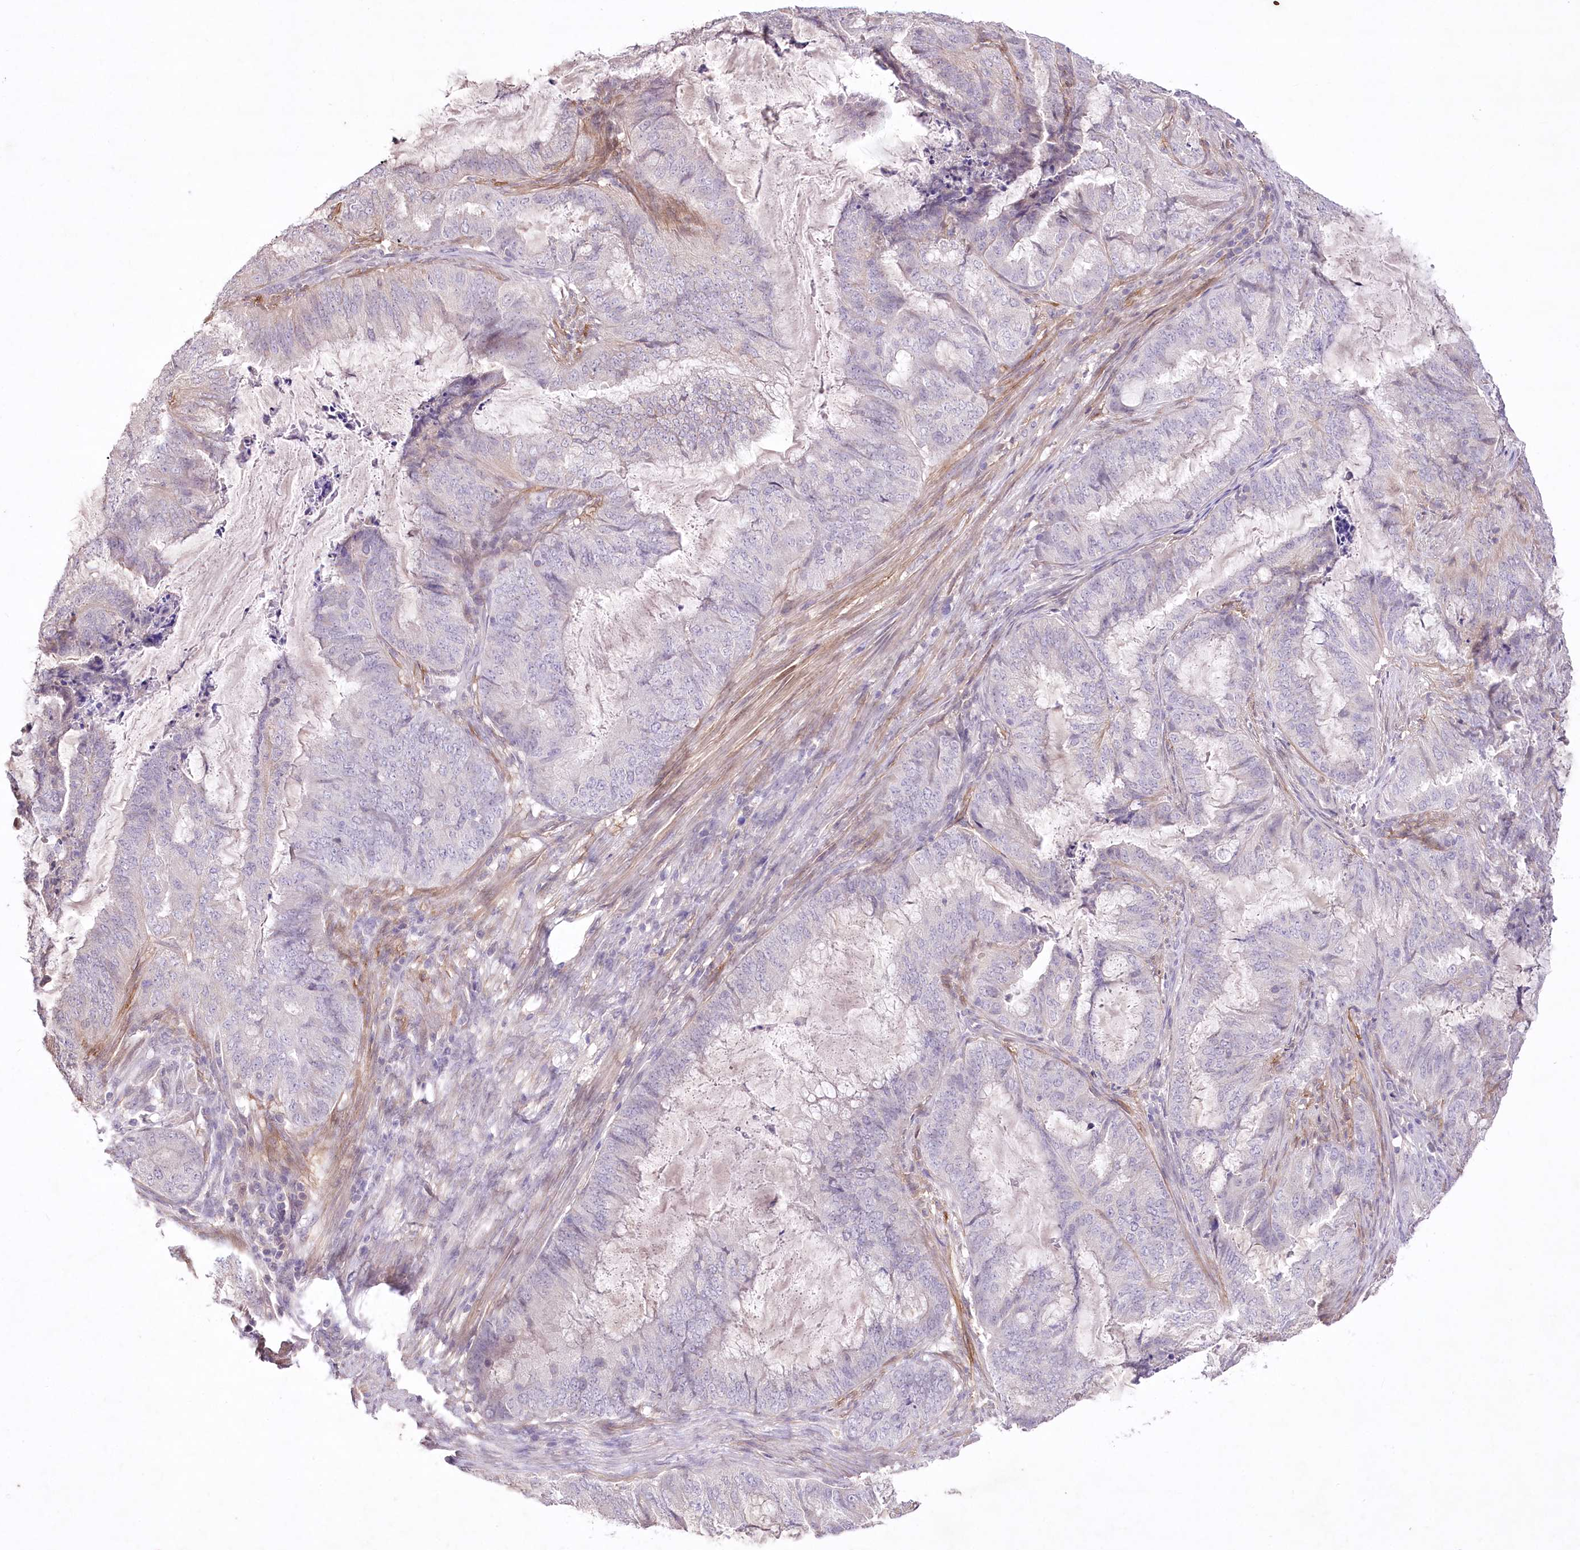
{"staining": {"intensity": "negative", "quantity": "none", "location": "none"}, "tissue": "endometrial cancer", "cell_type": "Tumor cells", "image_type": "cancer", "snomed": [{"axis": "morphology", "description": "Adenocarcinoma, NOS"}, {"axis": "topography", "description": "Endometrium"}], "caption": "Tumor cells show no significant expression in adenocarcinoma (endometrial). The staining is performed using DAB brown chromogen with nuclei counter-stained in using hematoxylin.", "gene": "ENPP1", "patient": {"sex": "female", "age": 51}}